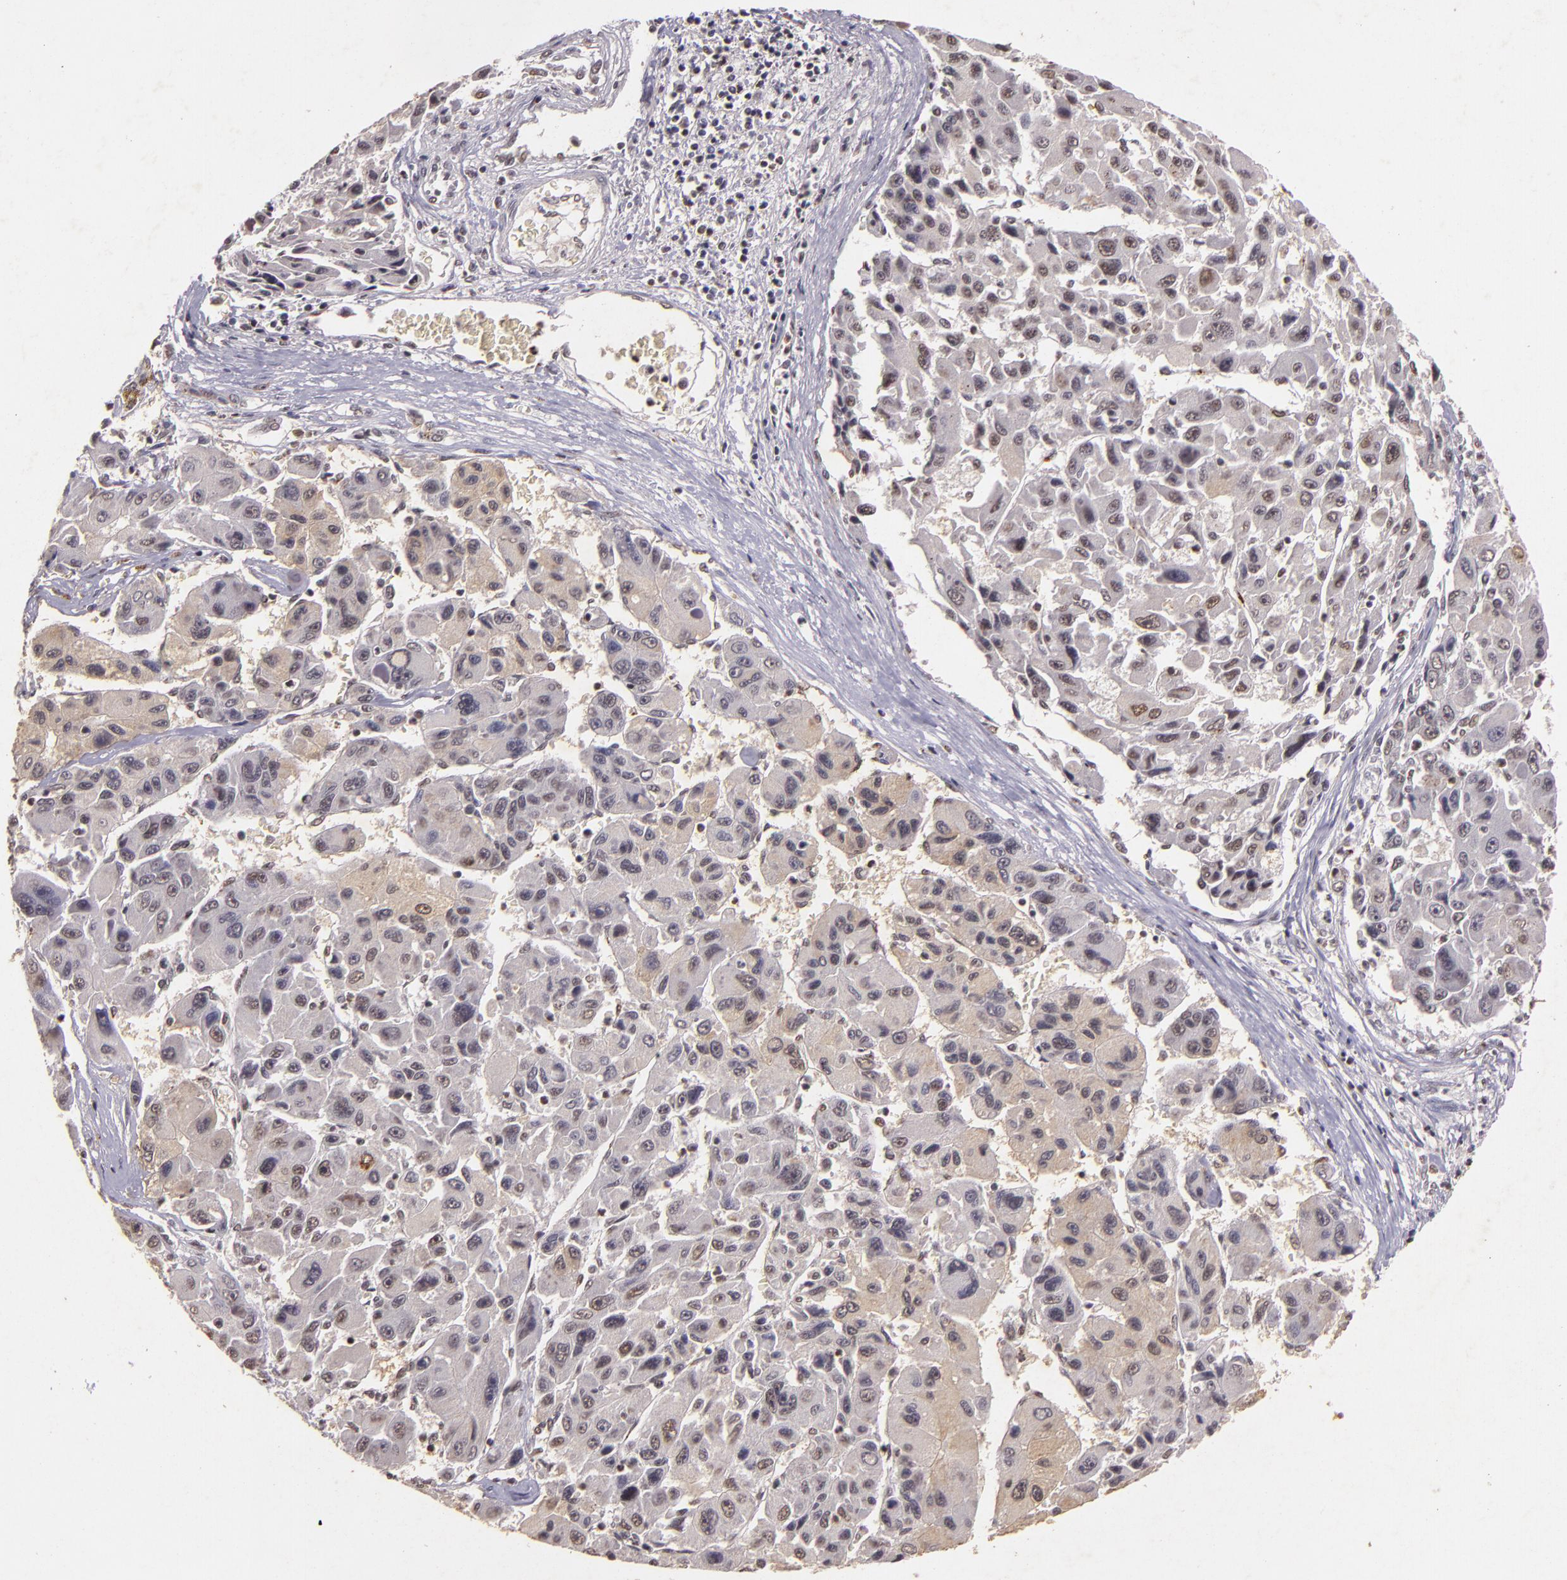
{"staining": {"intensity": "weak", "quantity": "<25%", "location": "nuclear"}, "tissue": "liver cancer", "cell_type": "Tumor cells", "image_type": "cancer", "snomed": [{"axis": "morphology", "description": "Carcinoma, Hepatocellular, NOS"}, {"axis": "topography", "description": "Liver"}], "caption": "Immunohistochemistry of human hepatocellular carcinoma (liver) displays no expression in tumor cells.", "gene": "CBX3", "patient": {"sex": "male", "age": 64}}